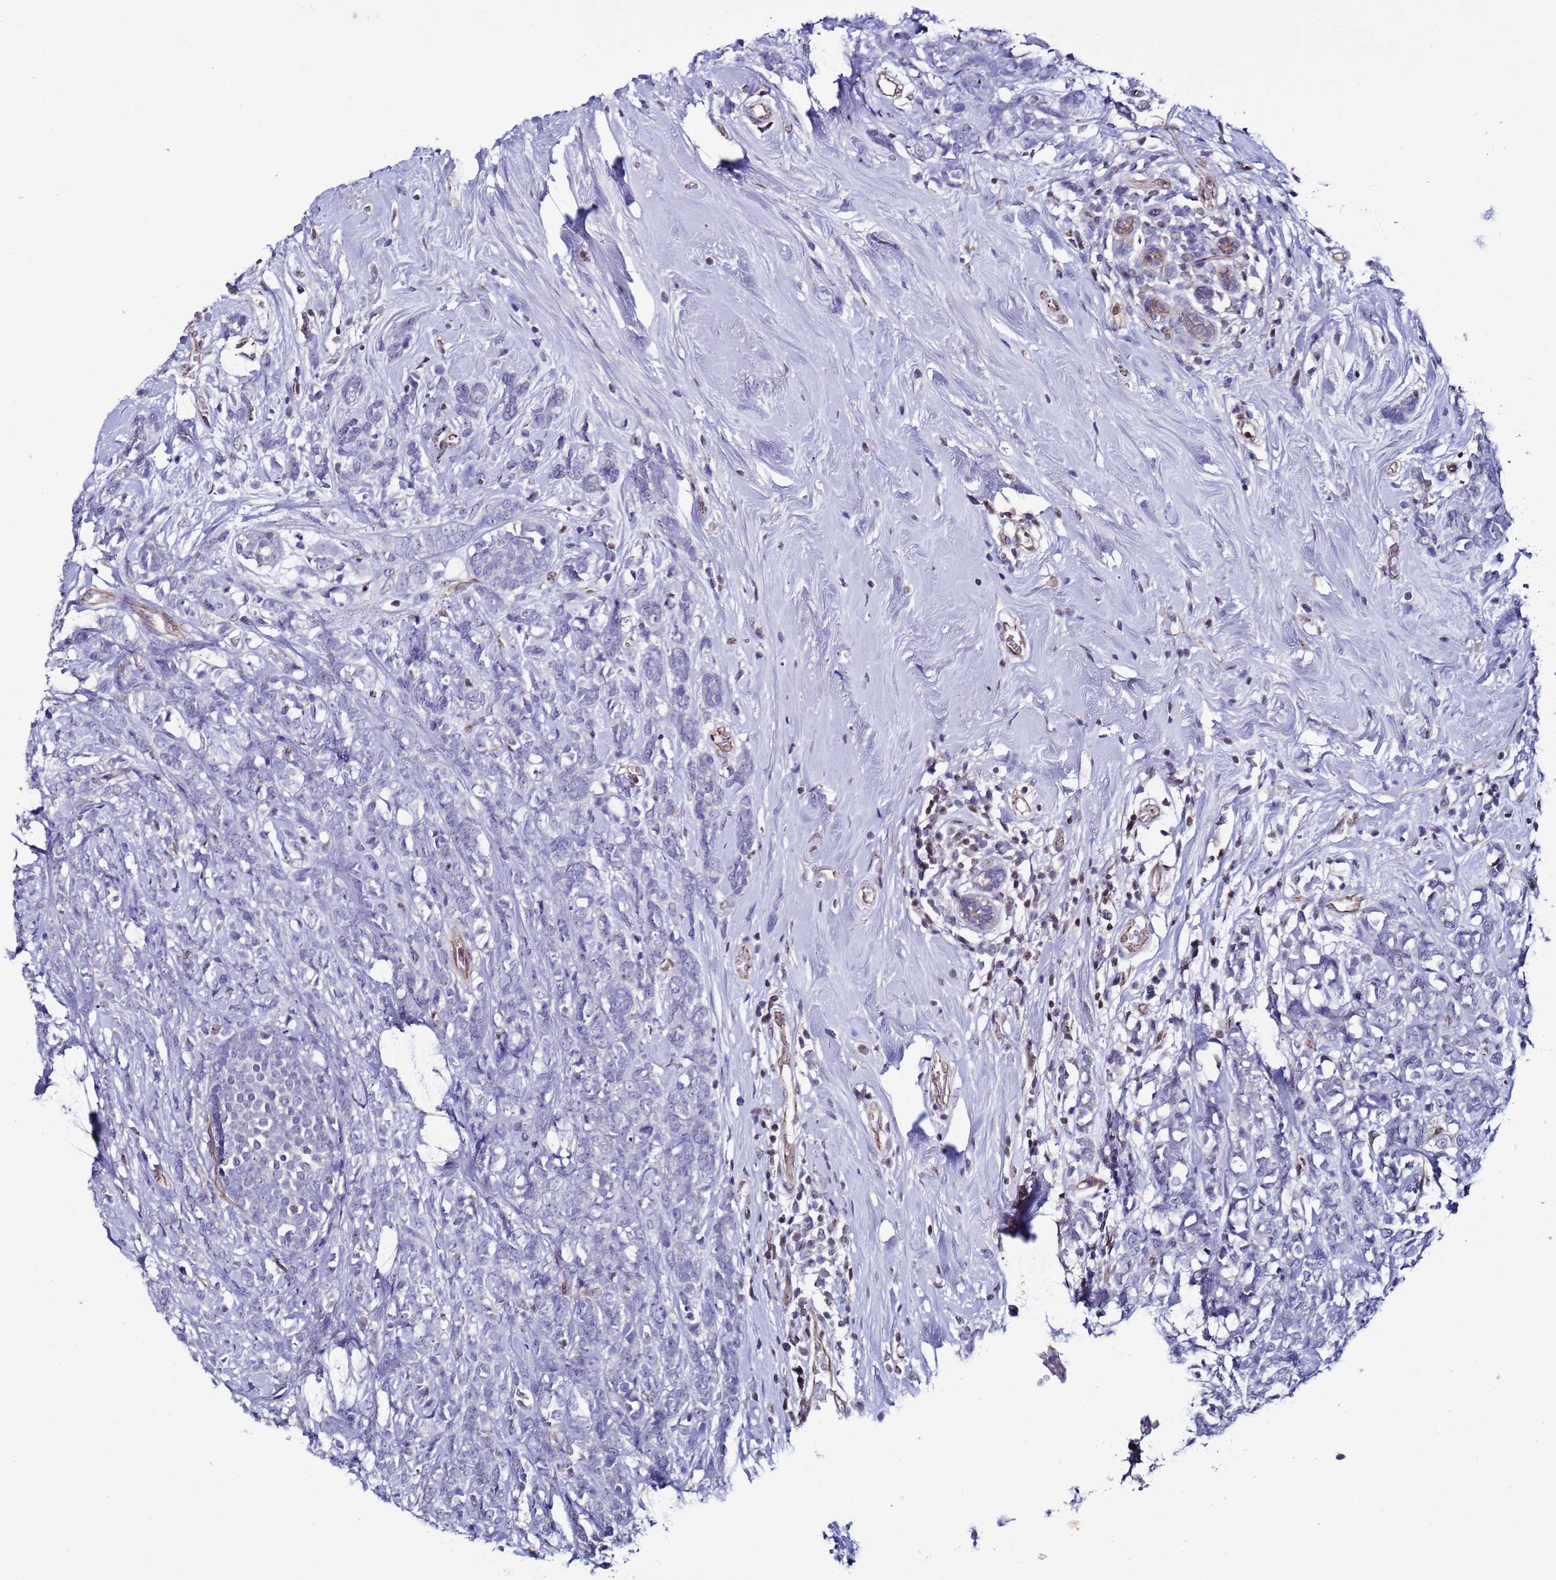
{"staining": {"intensity": "negative", "quantity": "none", "location": "none"}, "tissue": "breast cancer", "cell_type": "Tumor cells", "image_type": "cancer", "snomed": [{"axis": "morphology", "description": "Lobular carcinoma"}, {"axis": "topography", "description": "Breast"}], "caption": "There is no significant staining in tumor cells of breast cancer (lobular carcinoma).", "gene": "TENM3", "patient": {"sex": "female", "age": 58}}